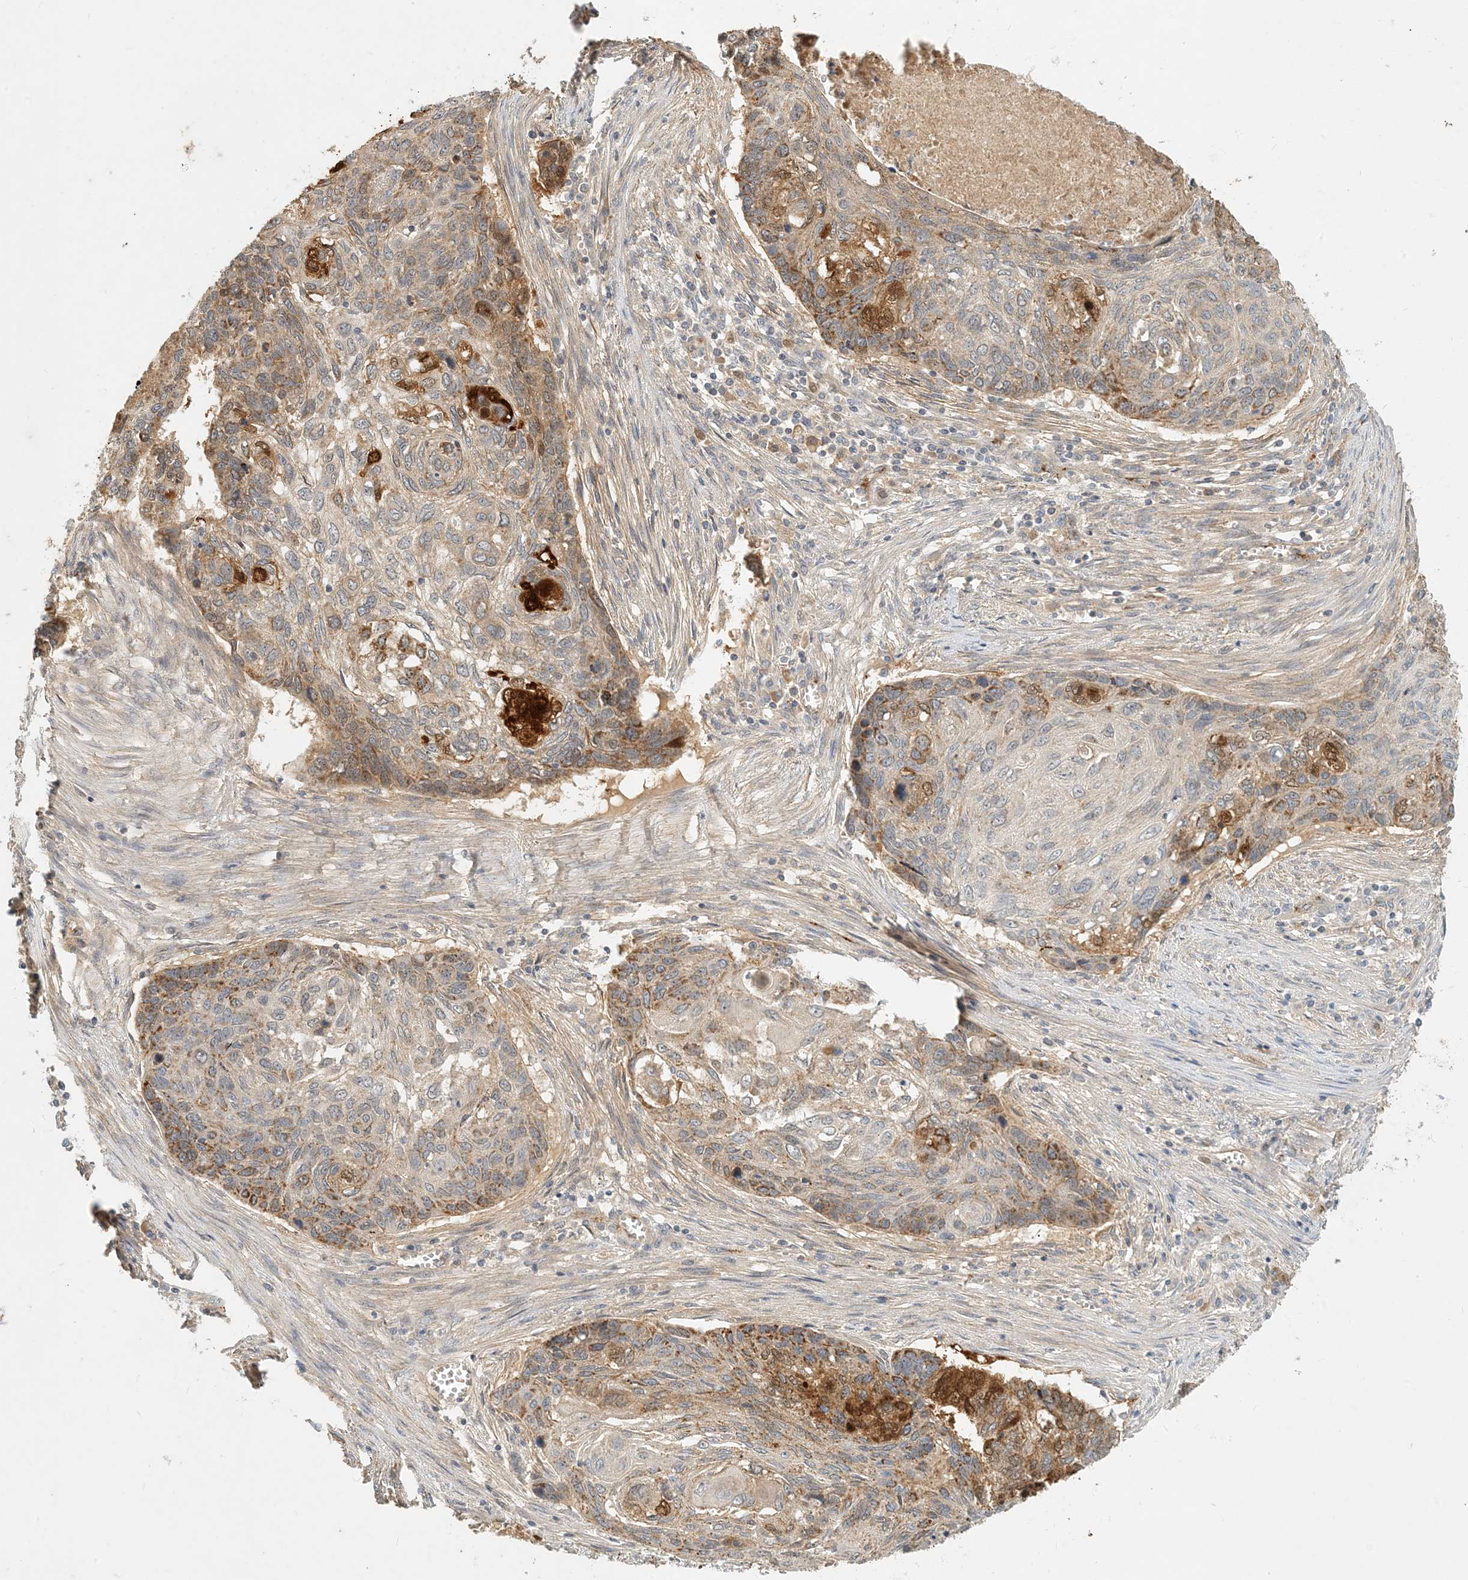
{"staining": {"intensity": "moderate", "quantity": "25%-75%", "location": "cytoplasmic/membranous"}, "tissue": "lung cancer", "cell_type": "Tumor cells", "image_type": "cancer", "snomed": [{"axis": "morphology", "description": "Squamous cell carcinoma, NOS"}, {"axis": "topography", "description": "Lung"}], "caption": "Brown immunohistochemical staining in lung cancer (squamous cell carcinoma) demonstrates moderate cytoplasmic/membranous expression in about 25%-75% of tumor cells.", "gene": "ZBTB3", "patient": {"sex": "female", "age": 63}}